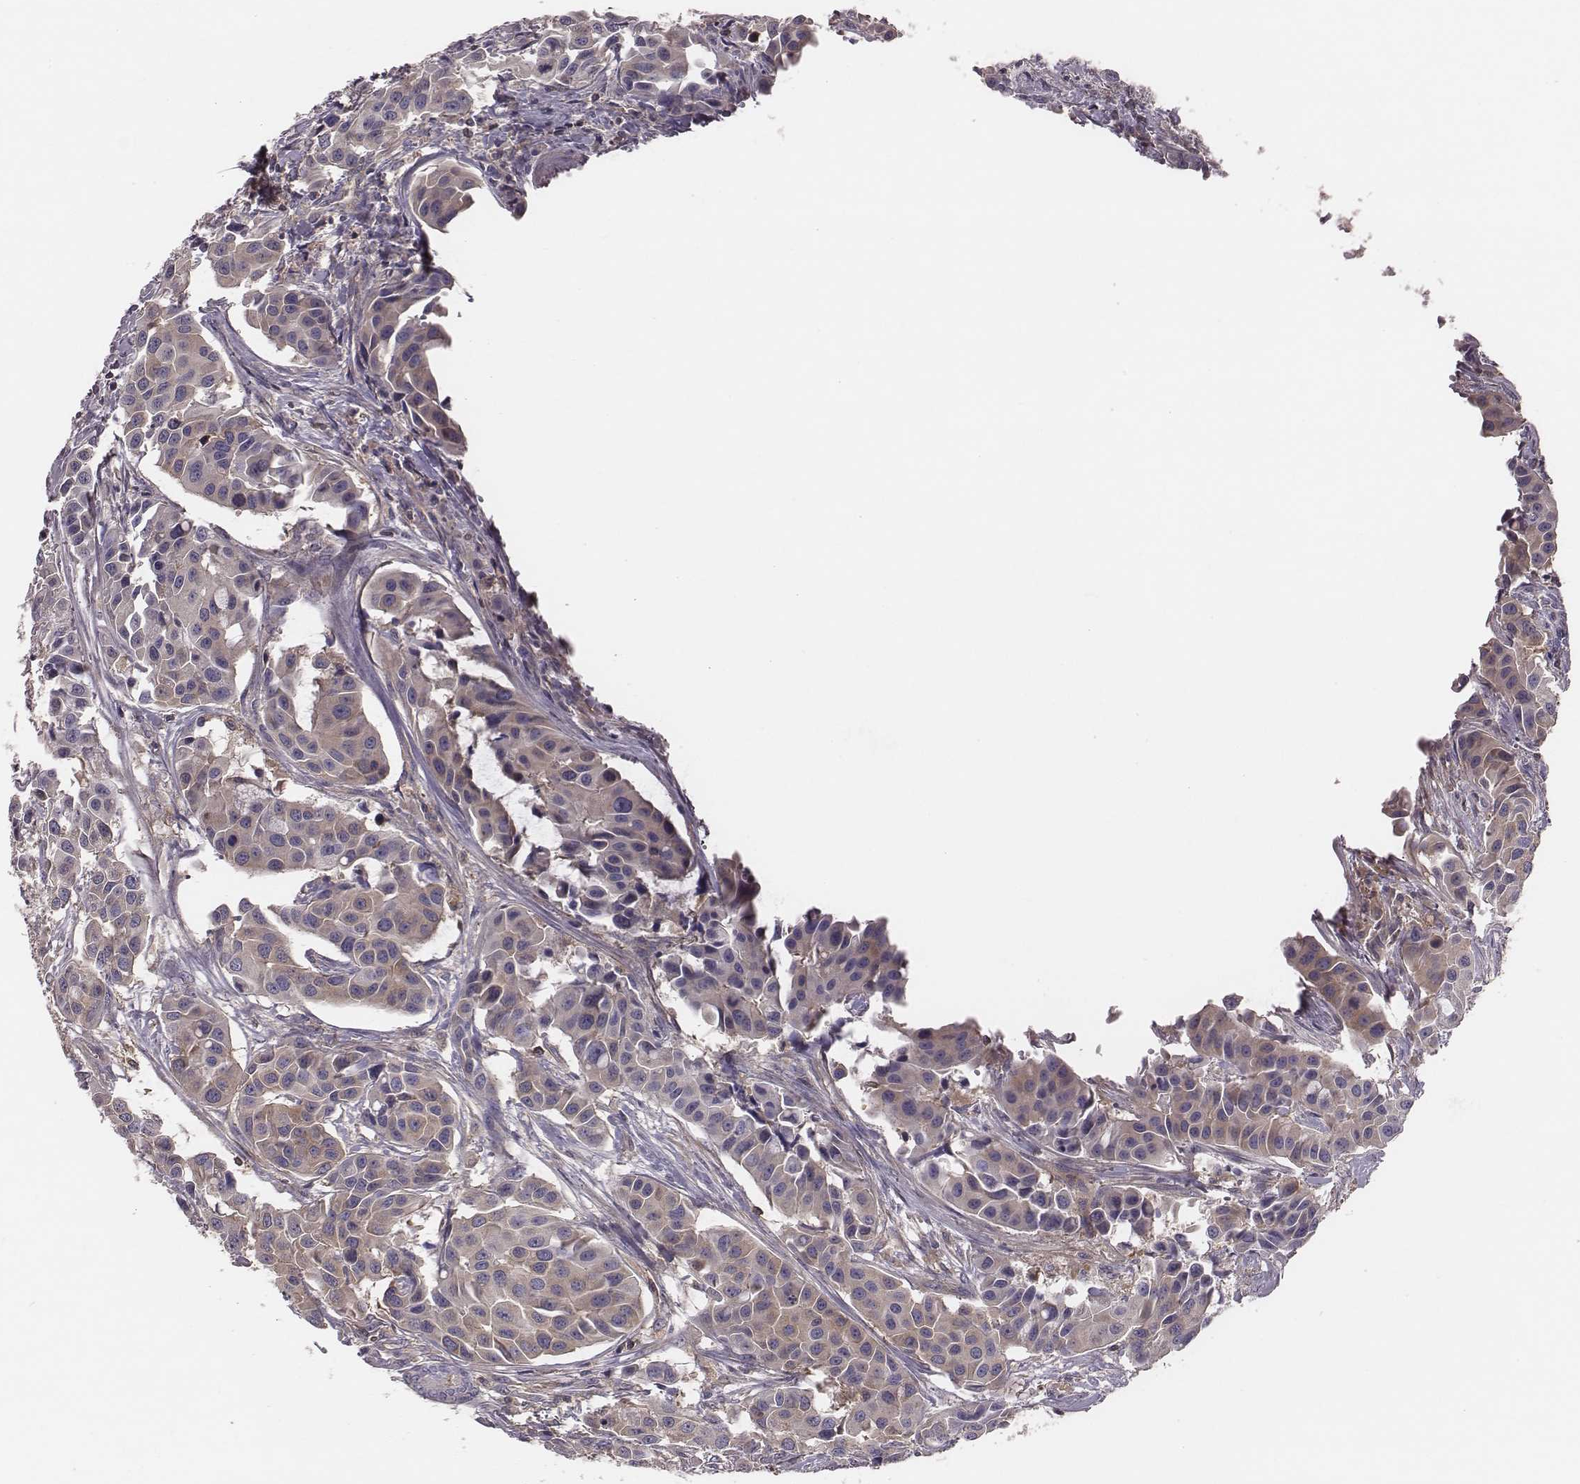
{"staining": {"intensity": "weak", "quantity": "<25%", "location": "cytoplasmic/membranous"}, "tissue": "head and neck cancer", "cell_type": "Tumor cells", "image_type": "cancer", "snomed": [{"axis": "morphology", "description": "Adenocarcinoma, NOS"}, {"axis": "topography", "description": "Head-Neck"}], "caption": "Micrograph shows no significant protein positivity in tumor cells of head and neck cancer (adenocarcinoma).", "gene": "CAD", "patient": {"sex": "male", "age": 76}}